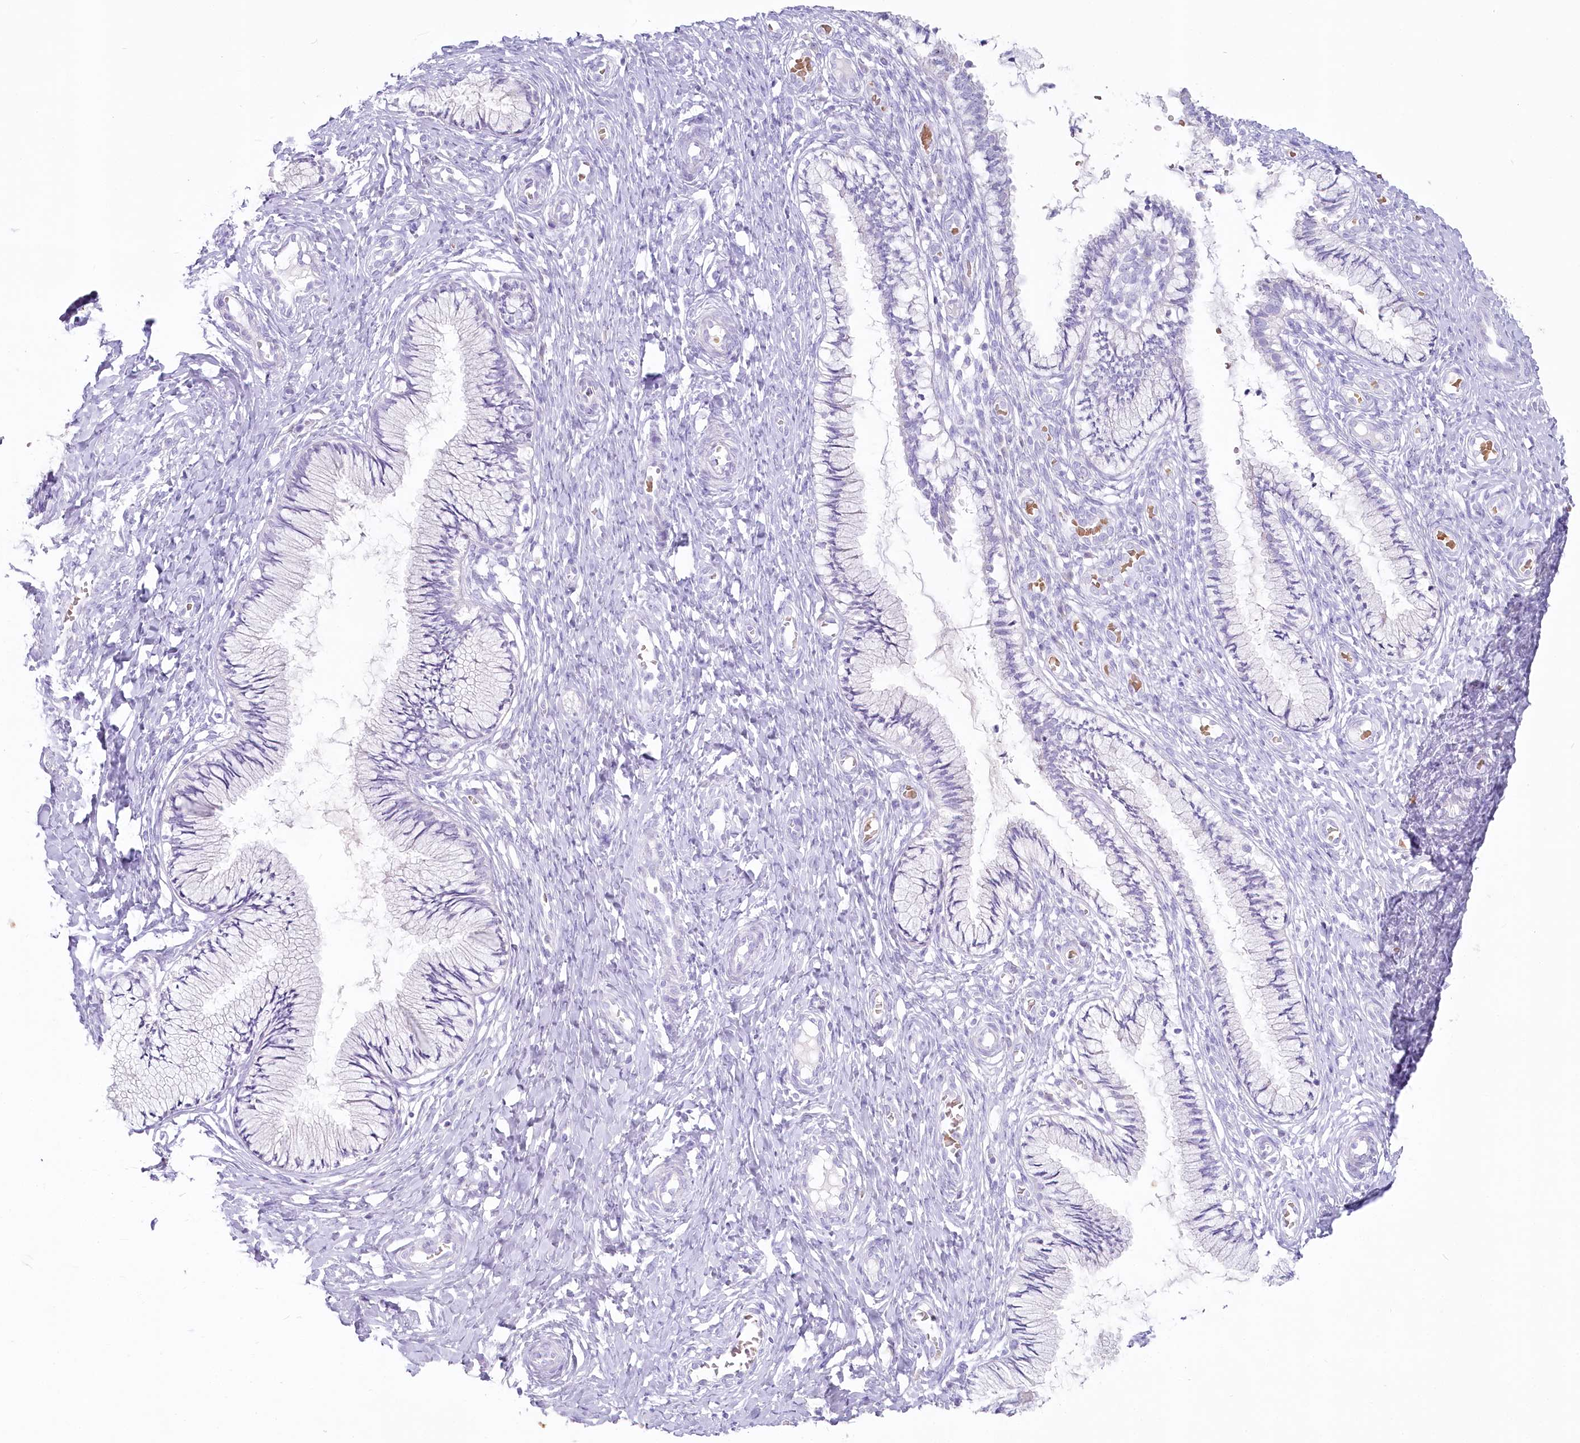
{"staining": {"intensity": "negative", "quantity": "none", "location": "none"}, "tissue": "cervix", "cell_type": "Glandular cells", "image_type": "normal", "snomed": [{"axis": "morphology", "description": "Normal tissue, NOS"}, {"axis": "topography", "description": "Cervix"}], "caption": "IHC photomicrograph of benign cervix: human cervix stained with DAB (3,3'-diaminobenzidine) reveals no significant protein expression in glandular cells.", "gene": "IFIT5", "patient": {"sex": "female", "age": 27}}